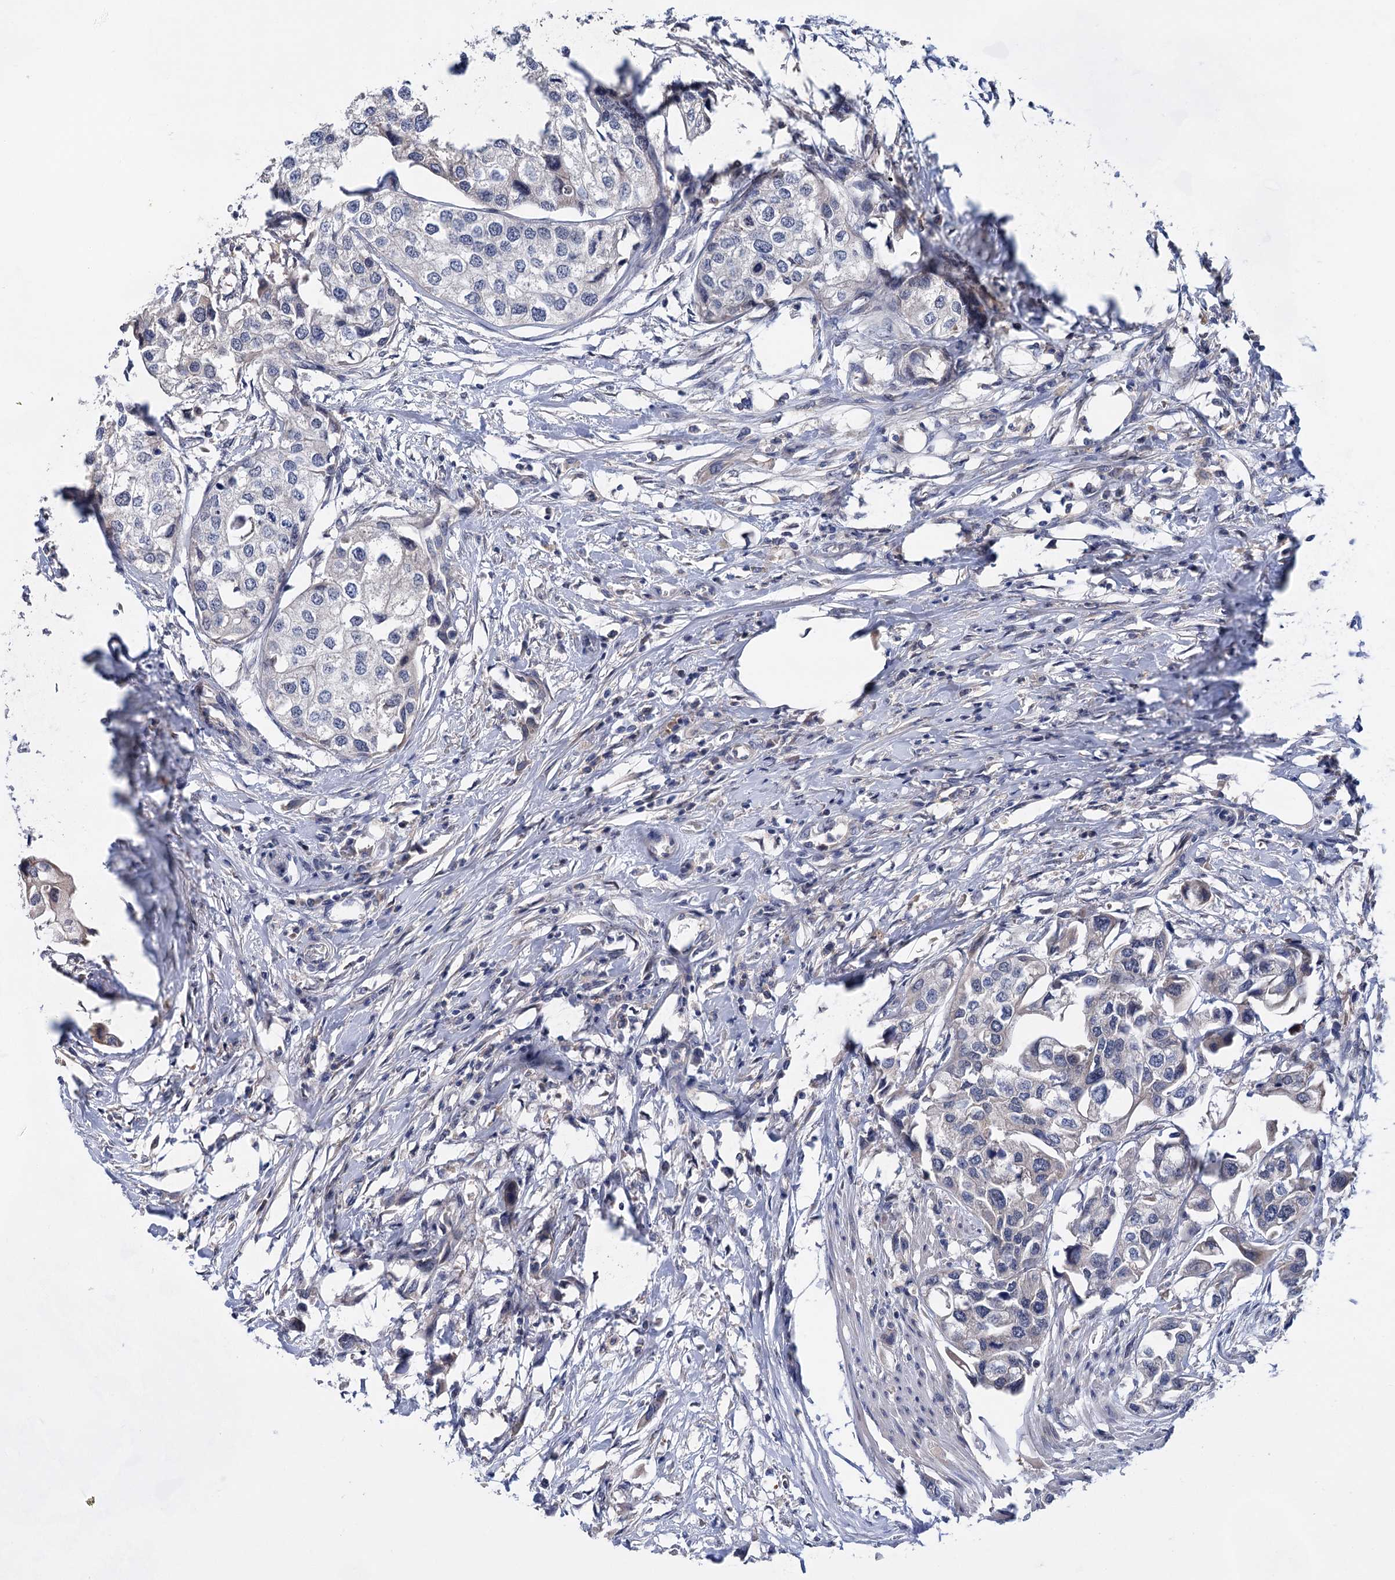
{"staining": {"intensity": "negative", "quantity": "none", "location": "none"}, "tissue": "urothelial cancer", "cell_type": "Tumor cells", "image_type": "cancer", "snomed": [{"axis": "morphology", "description": "Urothelial carcinoma, High grade"}, {"axis": "topography", "description": "Urinary bladder"}], "caption": "Image shows no significant protein positivity in tumor cells of high-grade urothelial carcinoma.", "gene": "MORN3", "patient": {"sex": "male", "age": 64}}